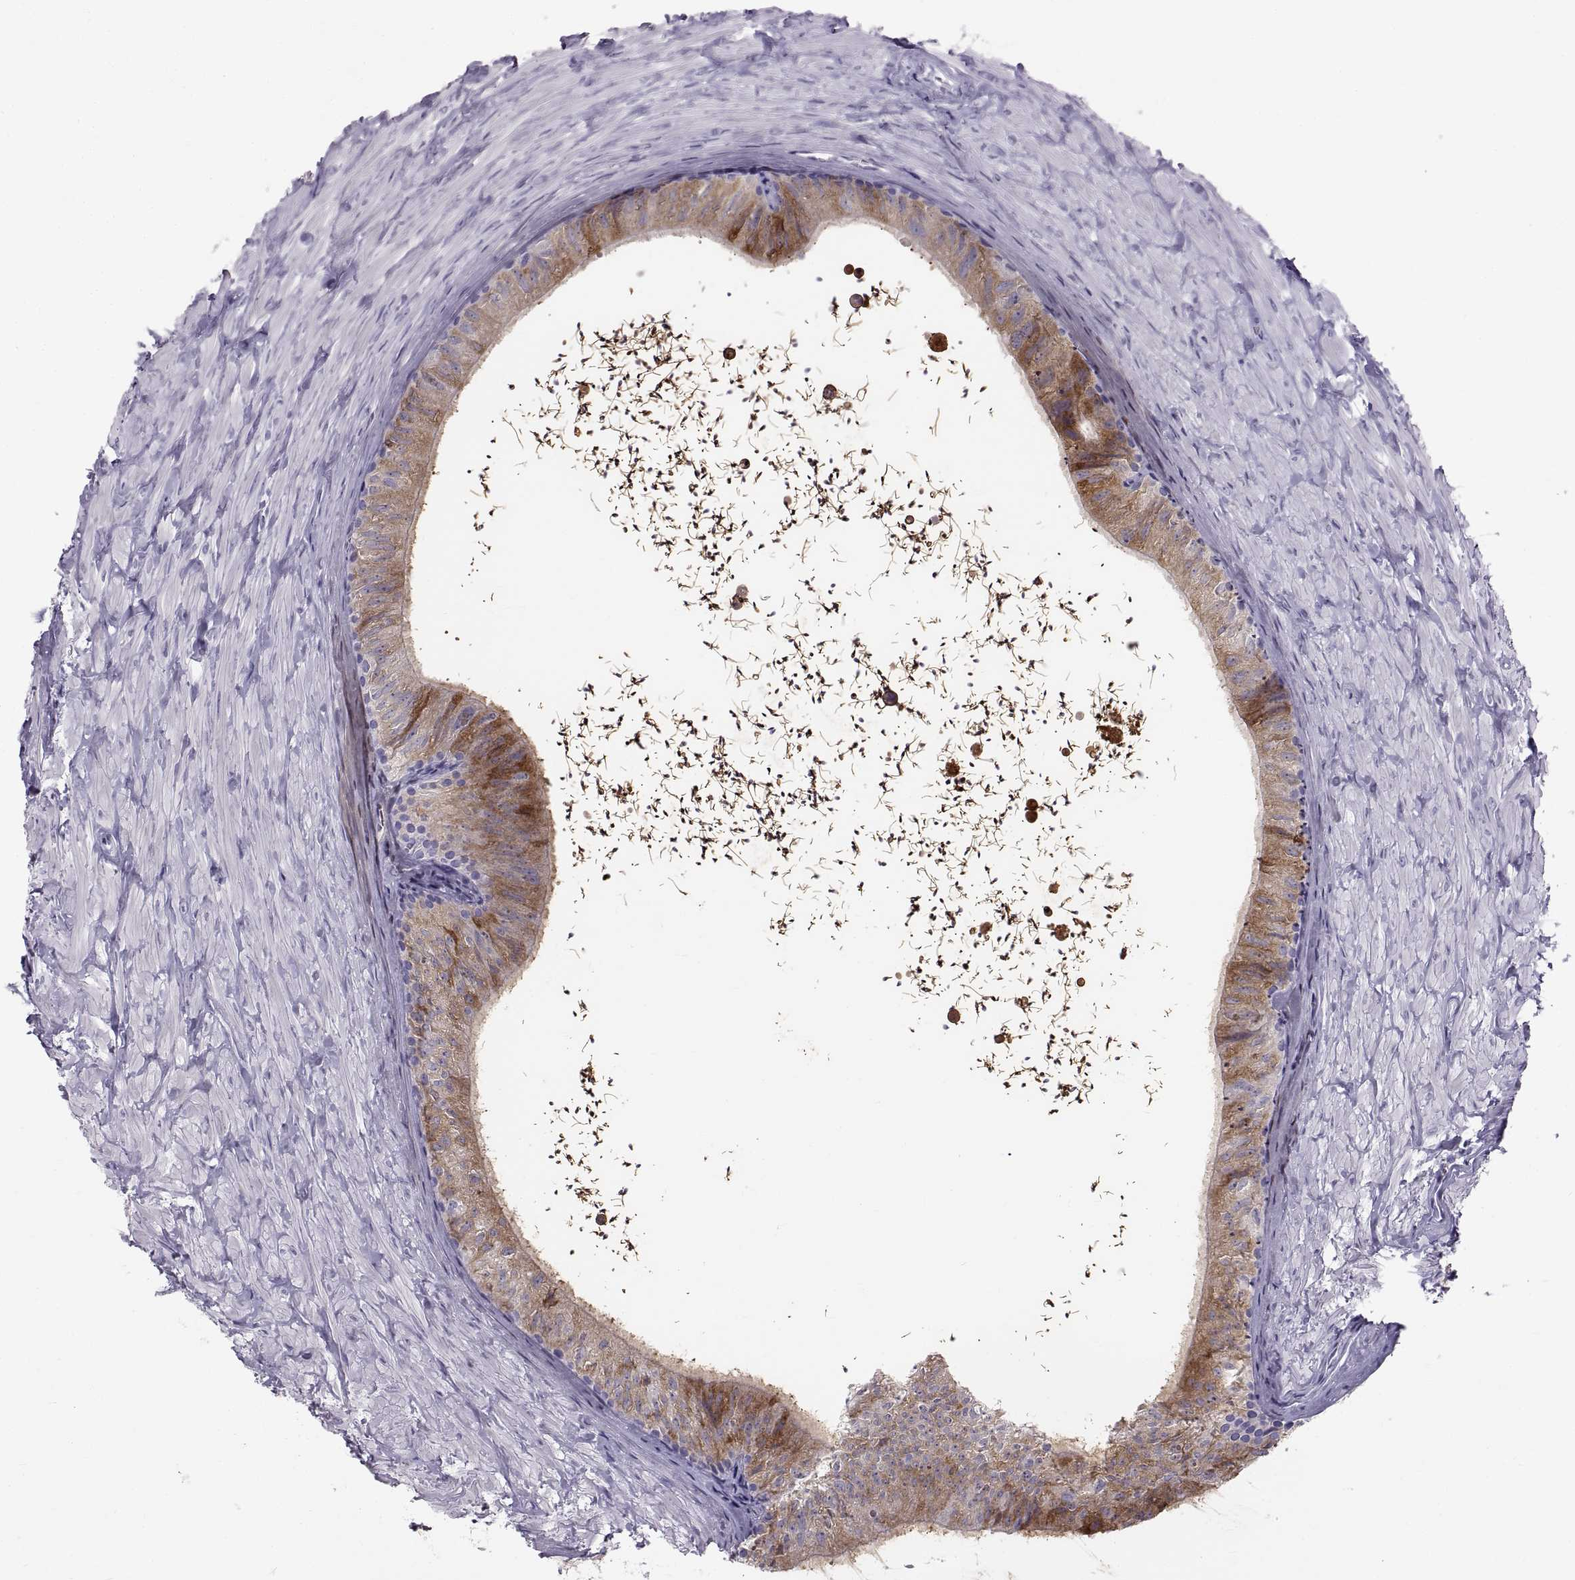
{"staining": {"intensity": "moderate", "quantity": "25%-75%", "location": "cytoplasmic/membranous"}, "tissue": "epididymis", "cell_type": "Glandular cells", "image_type": "normal", "snomed": [{"axis": "morphology", "description": "Normal tissue, NOS"}, {"axis": "topography", "description": "Epididymis"}], "caption": "A high-resolution histopathology image shows IHC staining of unremarkable epididymis, which reveals moderate cytoplasmic/membranous positivity in approximately 25%-75% of glandular cells. The staining was performed using DAB, with brown indicating positive protein expression. Nuclei are stained blue with hematoxylin.", "gene": "WFDC8", "patient": {"sex": "male", "age": 32}}